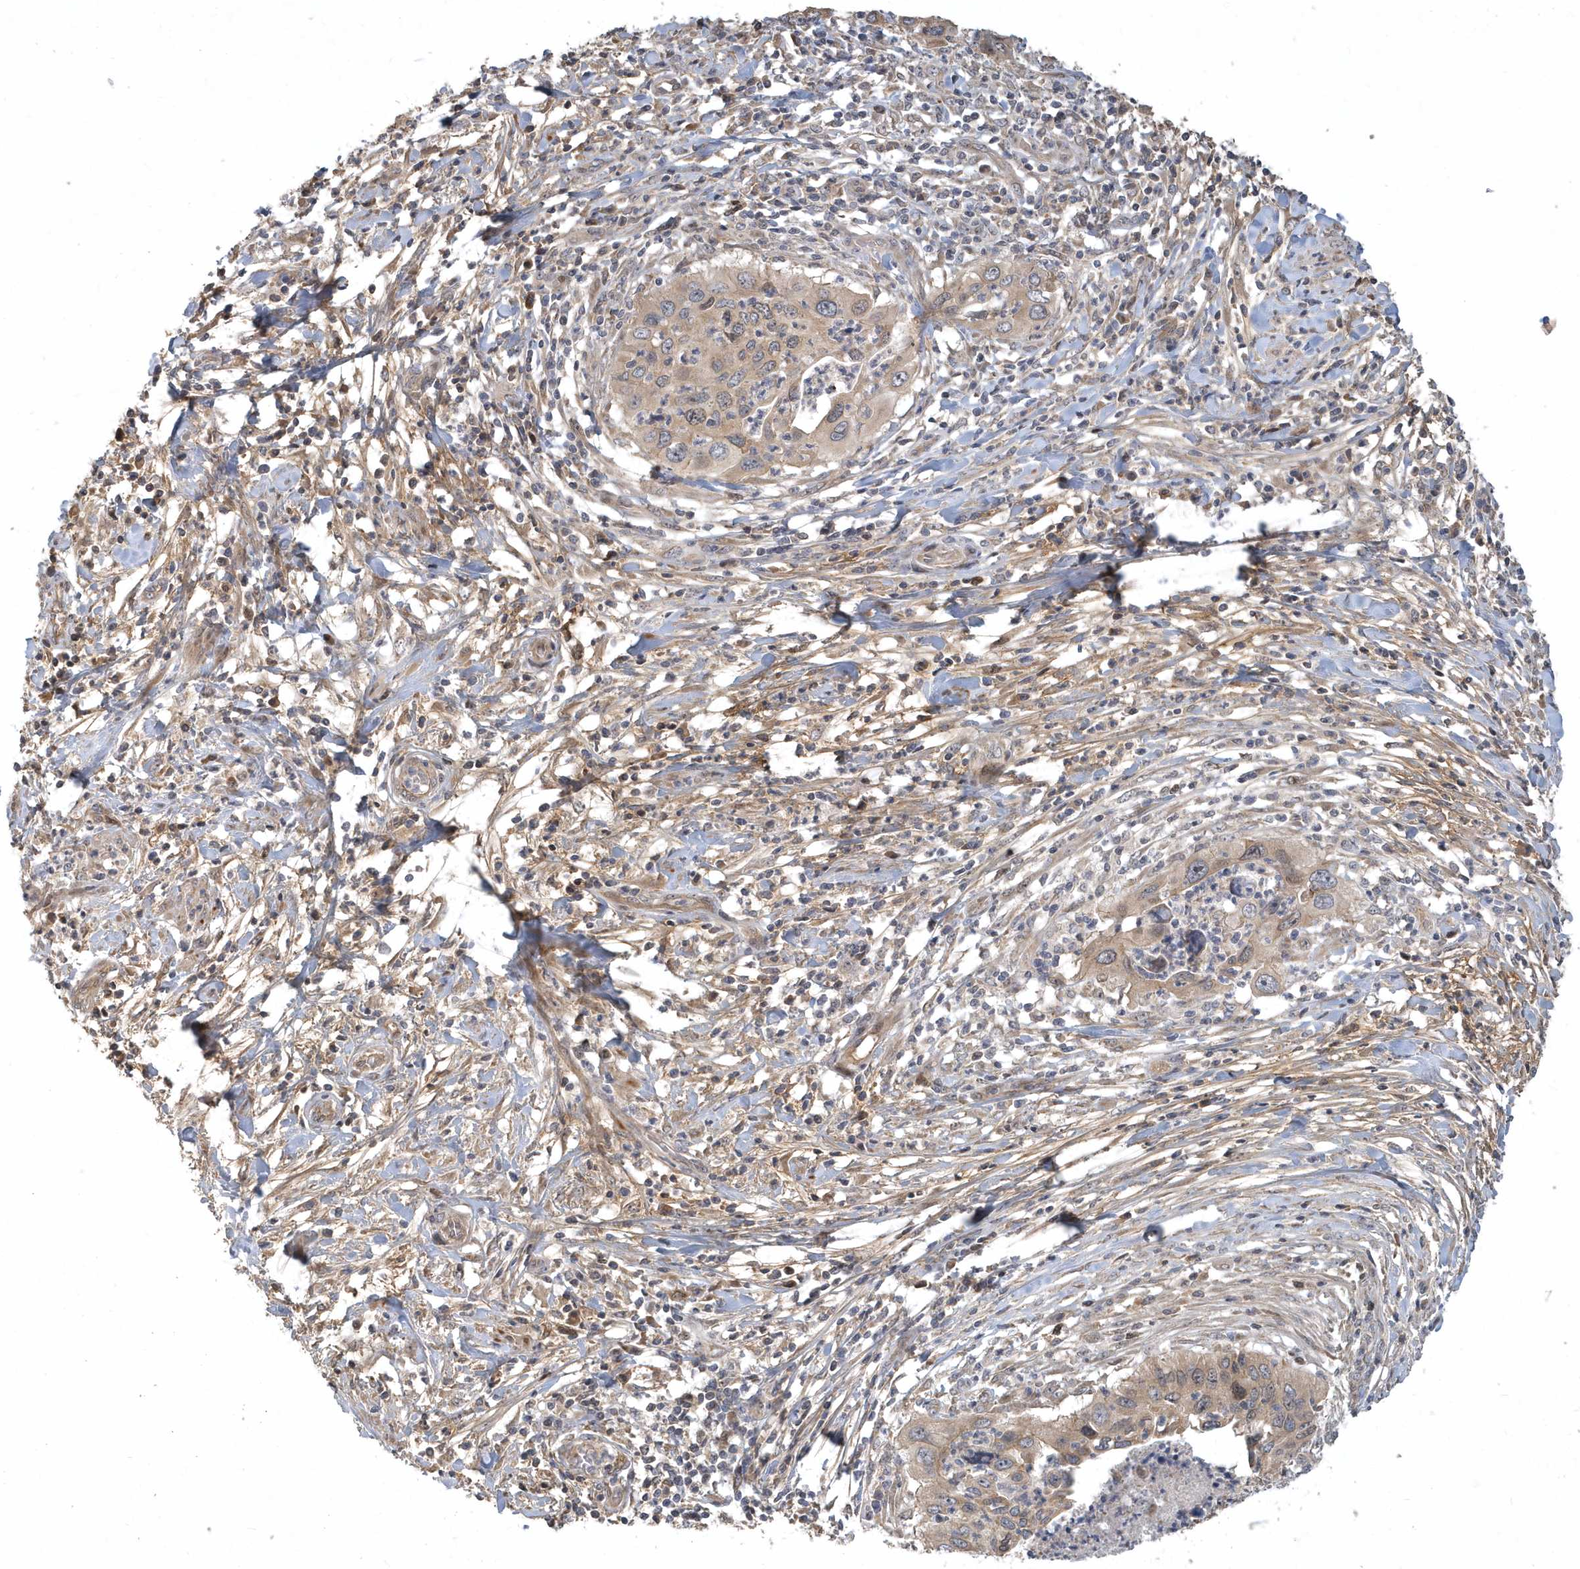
{"staining": {"intensity": "moderate", "quantity": ">75%", "location": "cytoplasmic/membranous"}, "tissue": "cervical cancer", "cell_type": "Tumor cells", "image_type": "cancer", "snomed": [{"axis": "morphology", "description": "Squamous cell carcinoma, NOS"}, {"axis": "topography", "description": "Cervix"}], "caption": "Protein analysis of cervical cancer tissue reveals moderate cytoplasmic/membranous positivity in about >75% of tumor cells.", "gene": "TRAIP", "patient": {"sex": "female", "age": 38}}